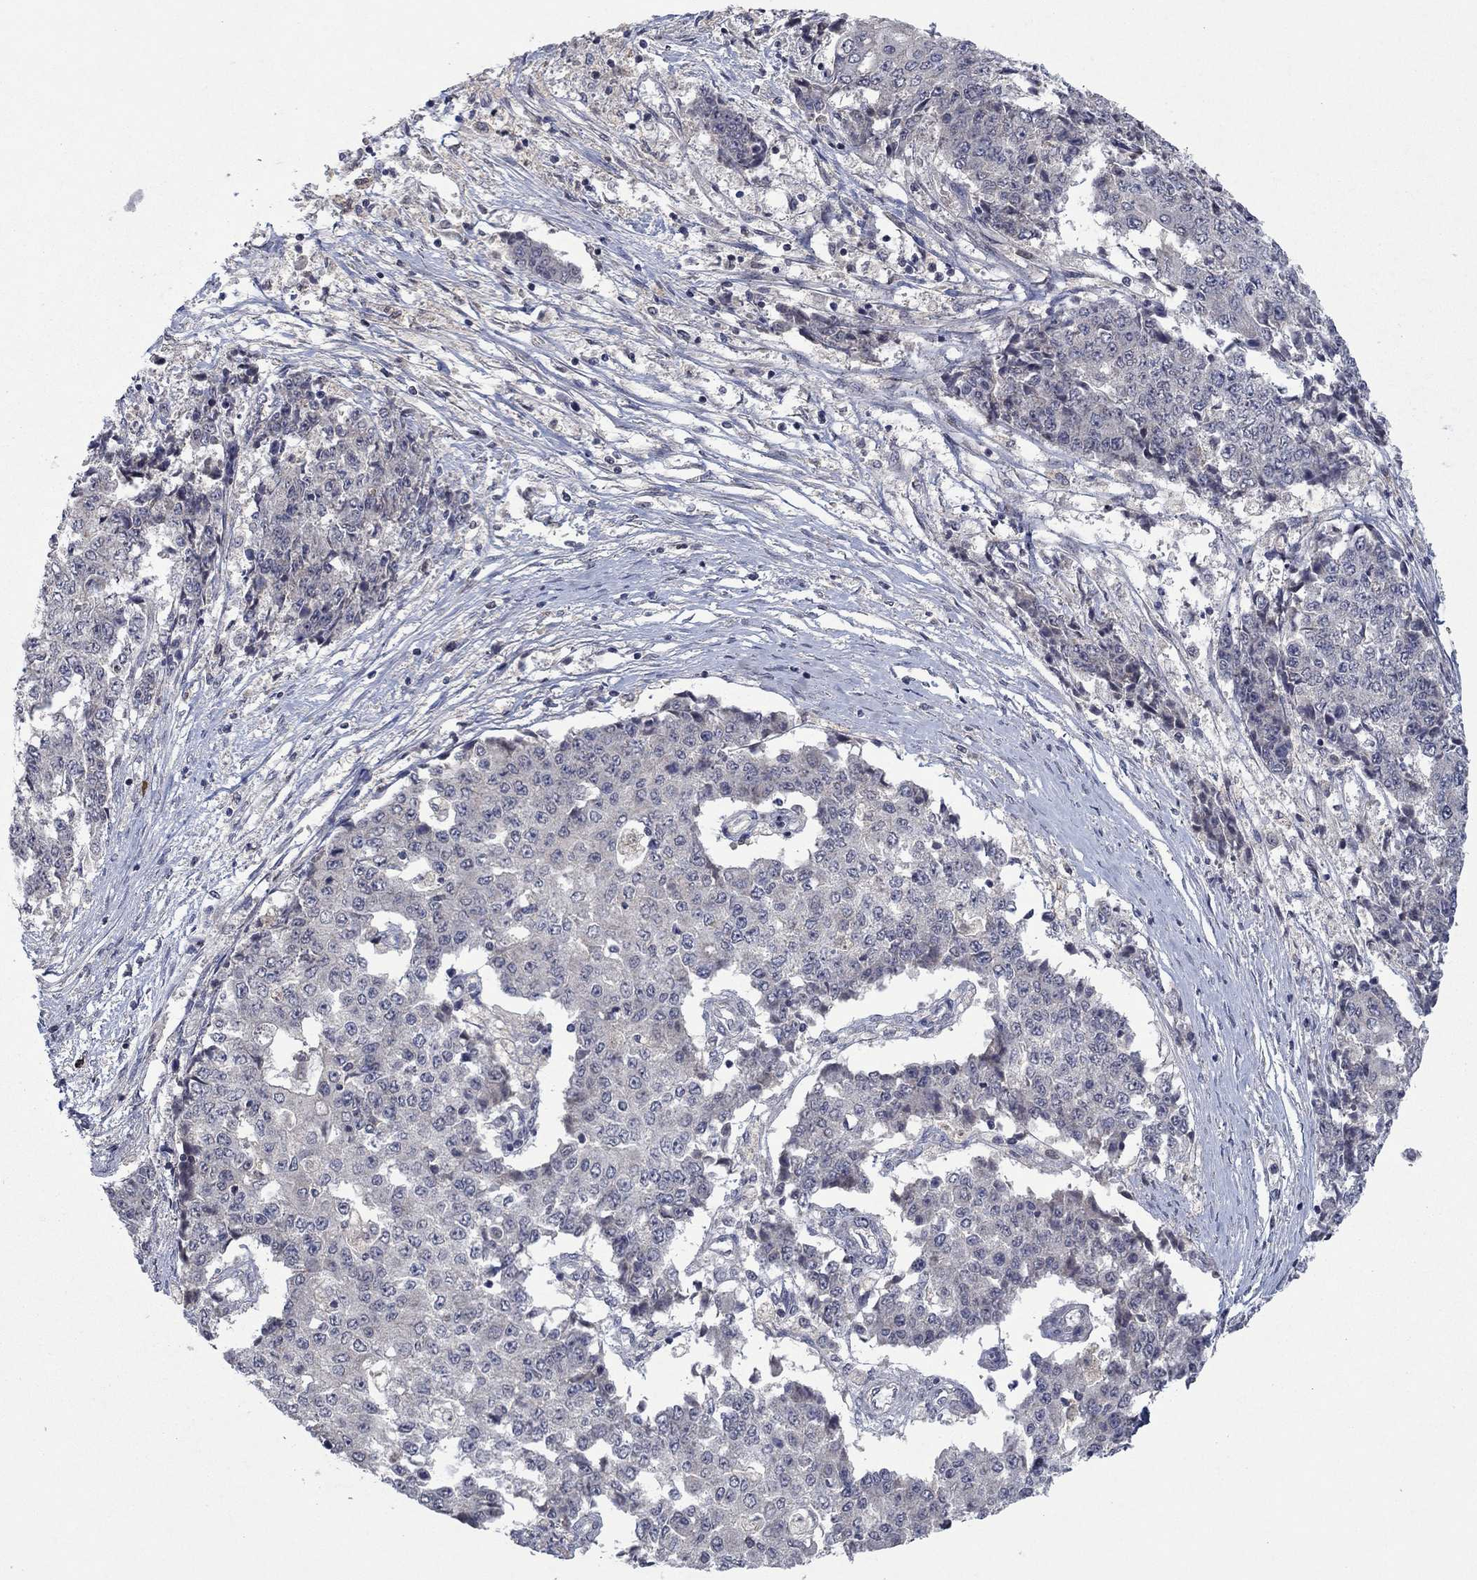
{"staining": {"intensity": "negative", "quantity": "none", "location": "none"}, "tissue": "ovarian cancer", "cell_type": "Tumor cells", "image_type": "cancer", "snomed": [{"axis": "morphology", "description": "Carcinoma, endometroid"}, {"axis": "topography", "description": "Ovary"}], "caption": "IHC of human ovarian cancer (endometroid carcinoma) reveals no positivity in tumor cells.", "gene": "IL4", "patient": {"sex": "female", "age": 42}}